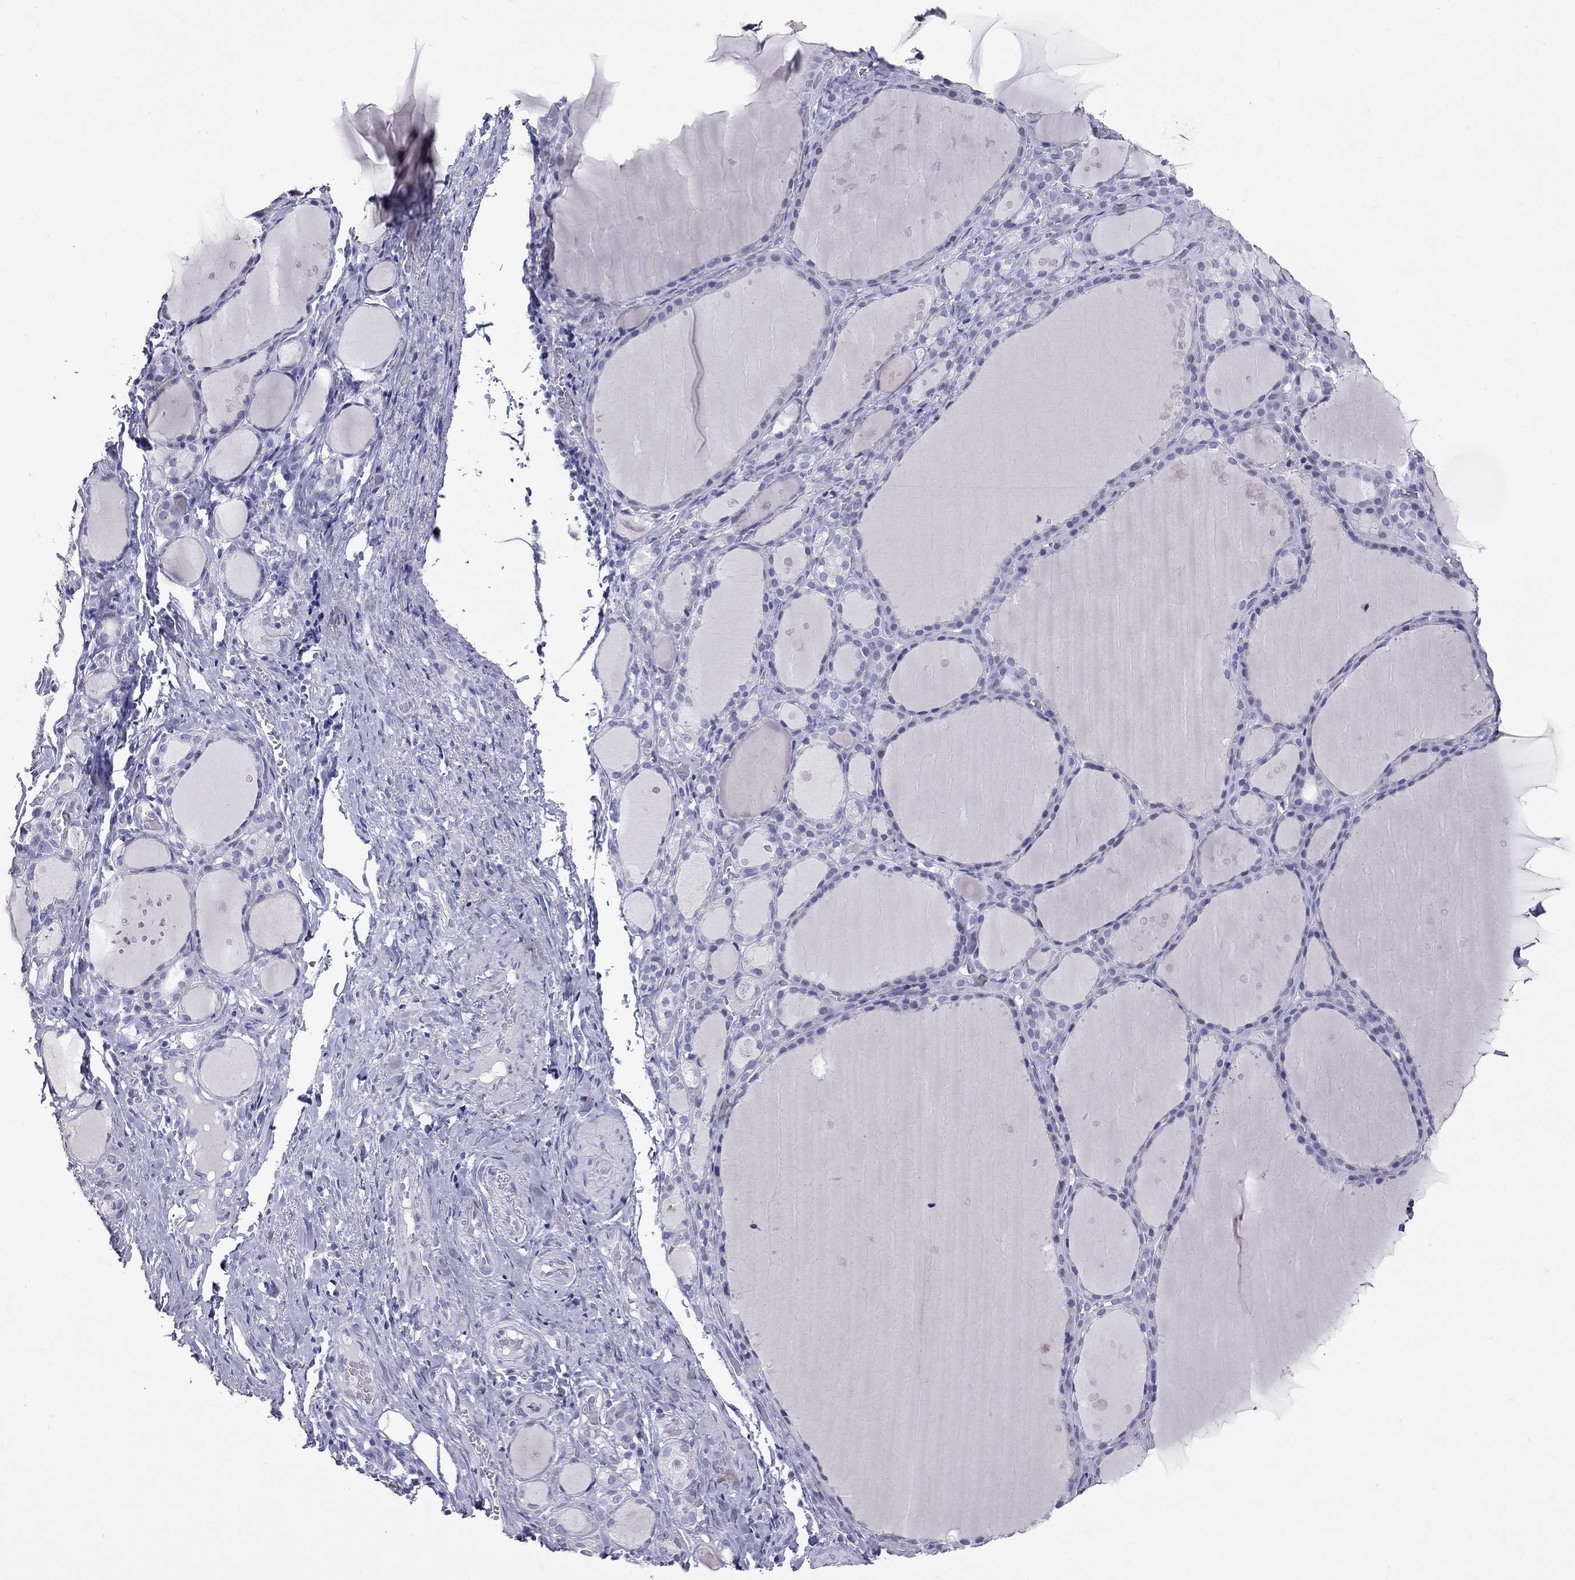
{"staining": {"intensity": "negative", "quantity": "none", "location": "none"}, "tissue": "thyroid gland", "cell_type": "Glandular cells", "image_type": "normal", "snomed": [{"axis": "morphology", "description": "Normal tissue, NOS"}, {"axis": "topography", "description": "Thyroid gland"}], "caption": "Immunohistochemistry image of benign human thyroid gland stained for a protein (brown), which shows no expression in glandular cells.", "gene": "SLAMF1", "patient": {"sex": "male", "age": 68}}